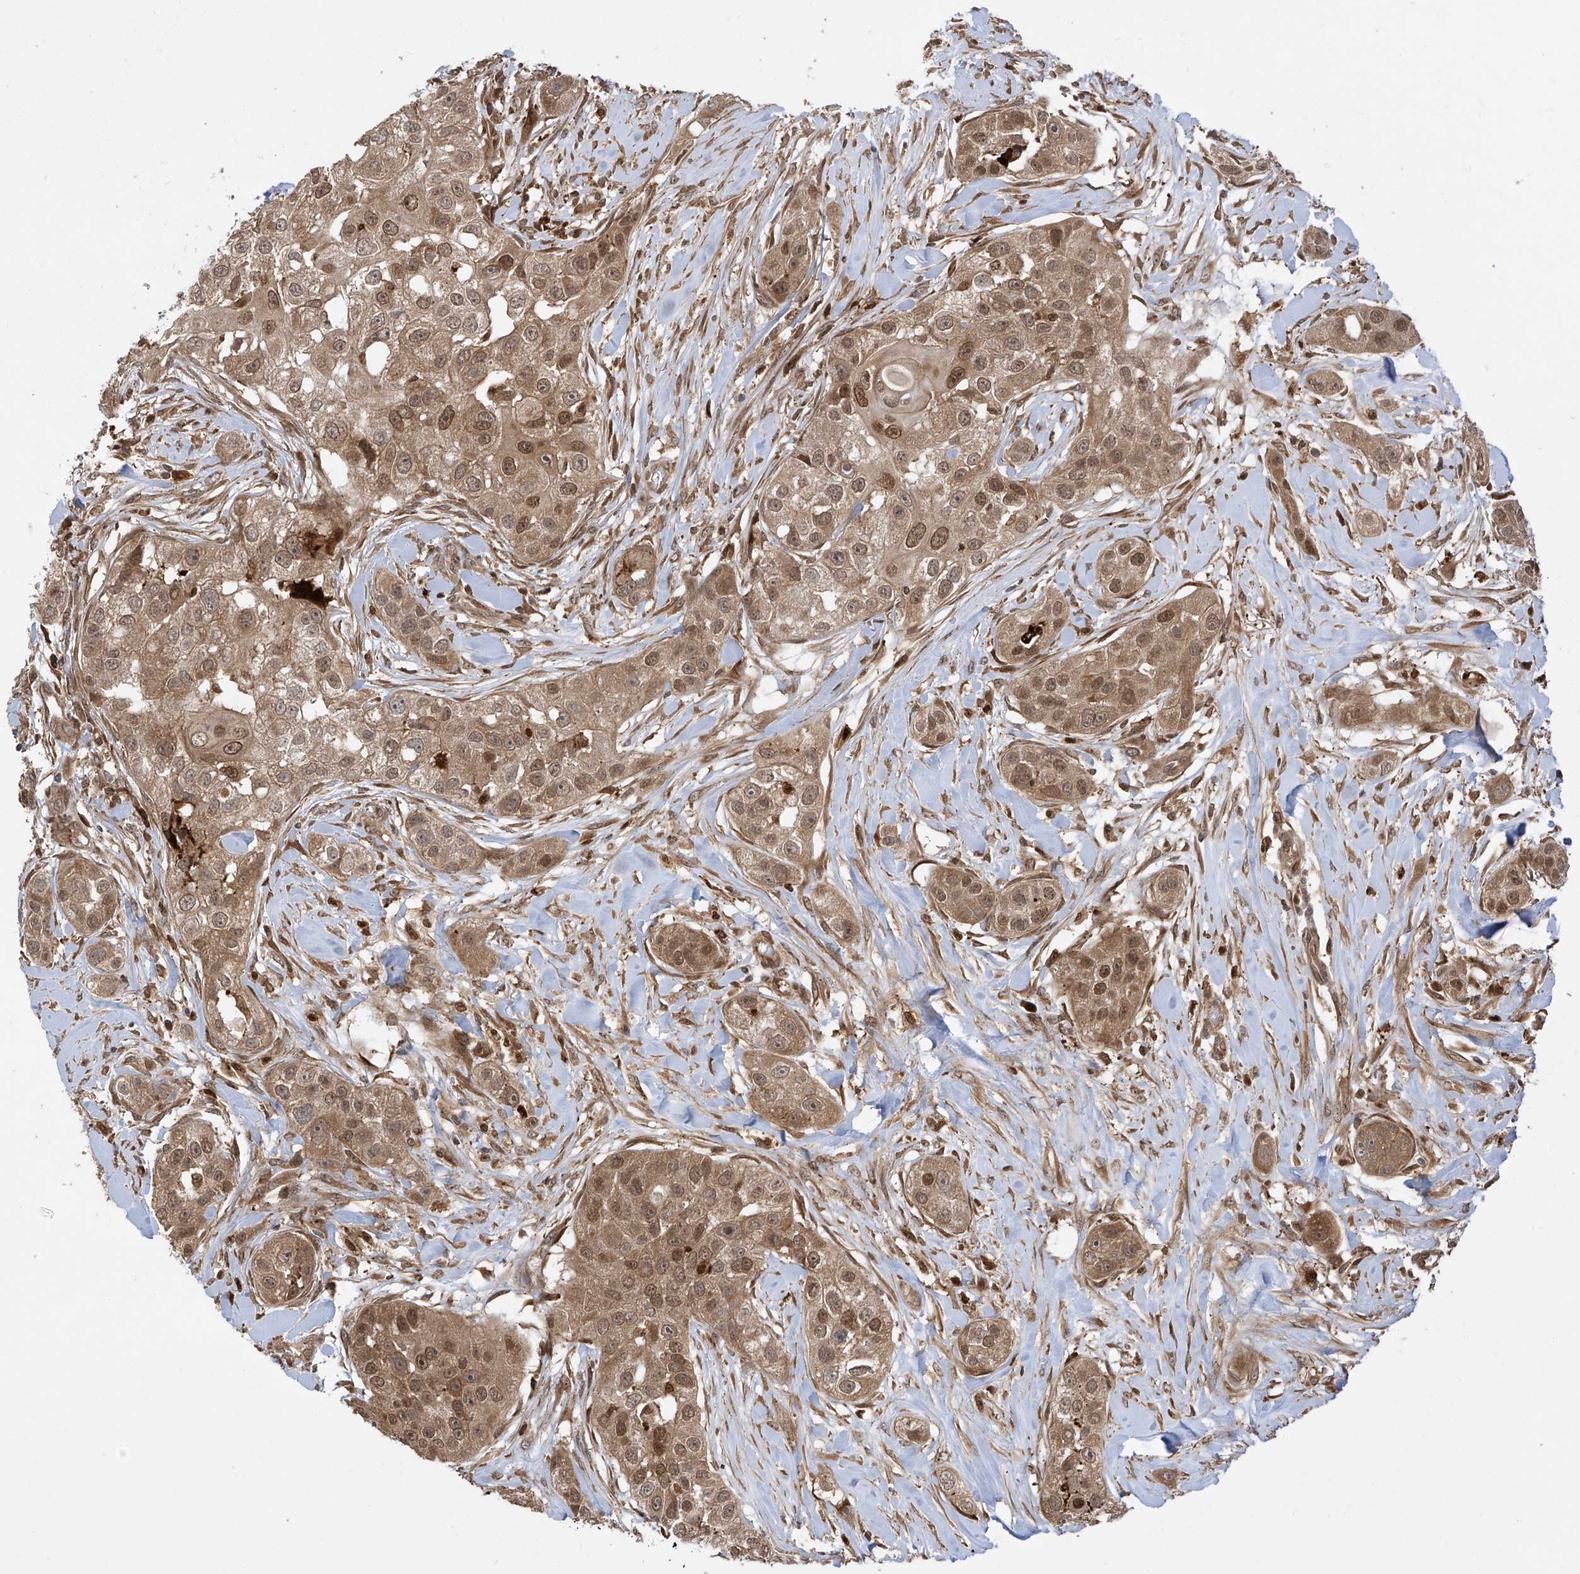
{"staining": {"intensity": "moderate", "quantity": ">75%", "location": "cytoplasmic/membranous,nuclear"}, "tissue": "head and neck cancer", "cell_type": "Tumor cells", "image_type": "cancer", "snomed": [{"axis": "morphology", "description": "Normal tissue, NOS"}, {"axis": "morphology", "description": "Squamous cell carcinoma, NOS"}, {"axis": "topography", "description": "Skeletal muscle"}, {"axis": "topography", "description": "Head-Neck"}], "caption": "The micrograph displays immunohistochemical staining of squamous cell carcinoma (head and neck). There is moderate cytoplasmic/membranous and nuclear positivity is seen in about >75% of tumor cells.", "gene": "ATAD2B", "patient": {"sex": "male", "age": 51}}